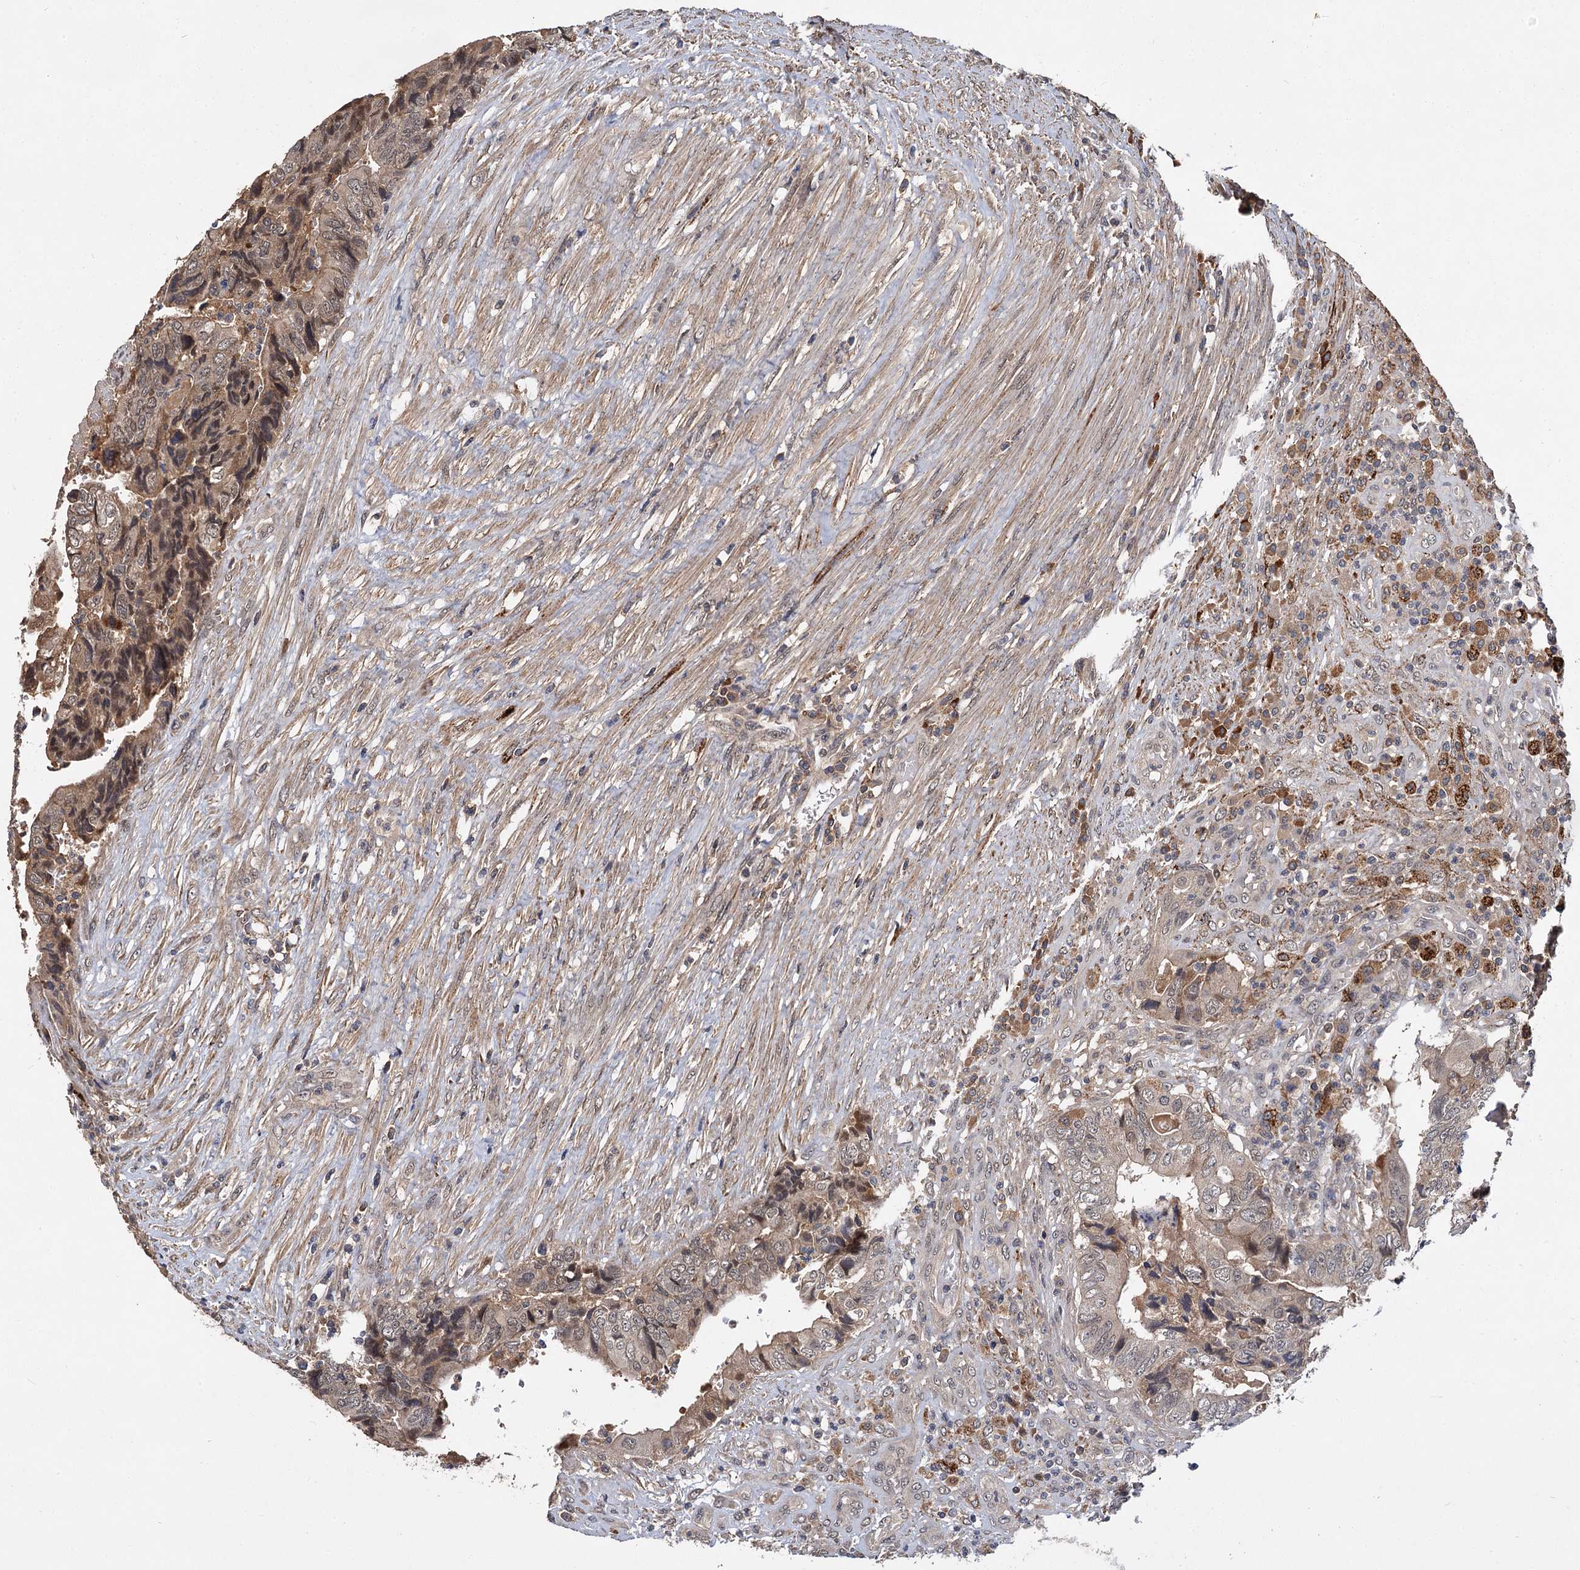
{"staining": {"intensity": "moderate", "quantity": "<25%", "location": "cytoplasmic/membranous"}, "tissue": "colorectal cancer", "cell_type": "Tumor cells", "image_type": "cancer", "snomed": [{"axis": "morphology", "description": "Adenocarcinoma, NOS"}, {"axis": "topography", "description": "Colon"}], "caption": "Moderate cytoplasmic/membranous protein staining is identified in approximately <25% of tumor cells in colorectal cancer (adenocarcinoma).", "gene": "MBD6", "patient": {"sex": "female", "age": 67}}